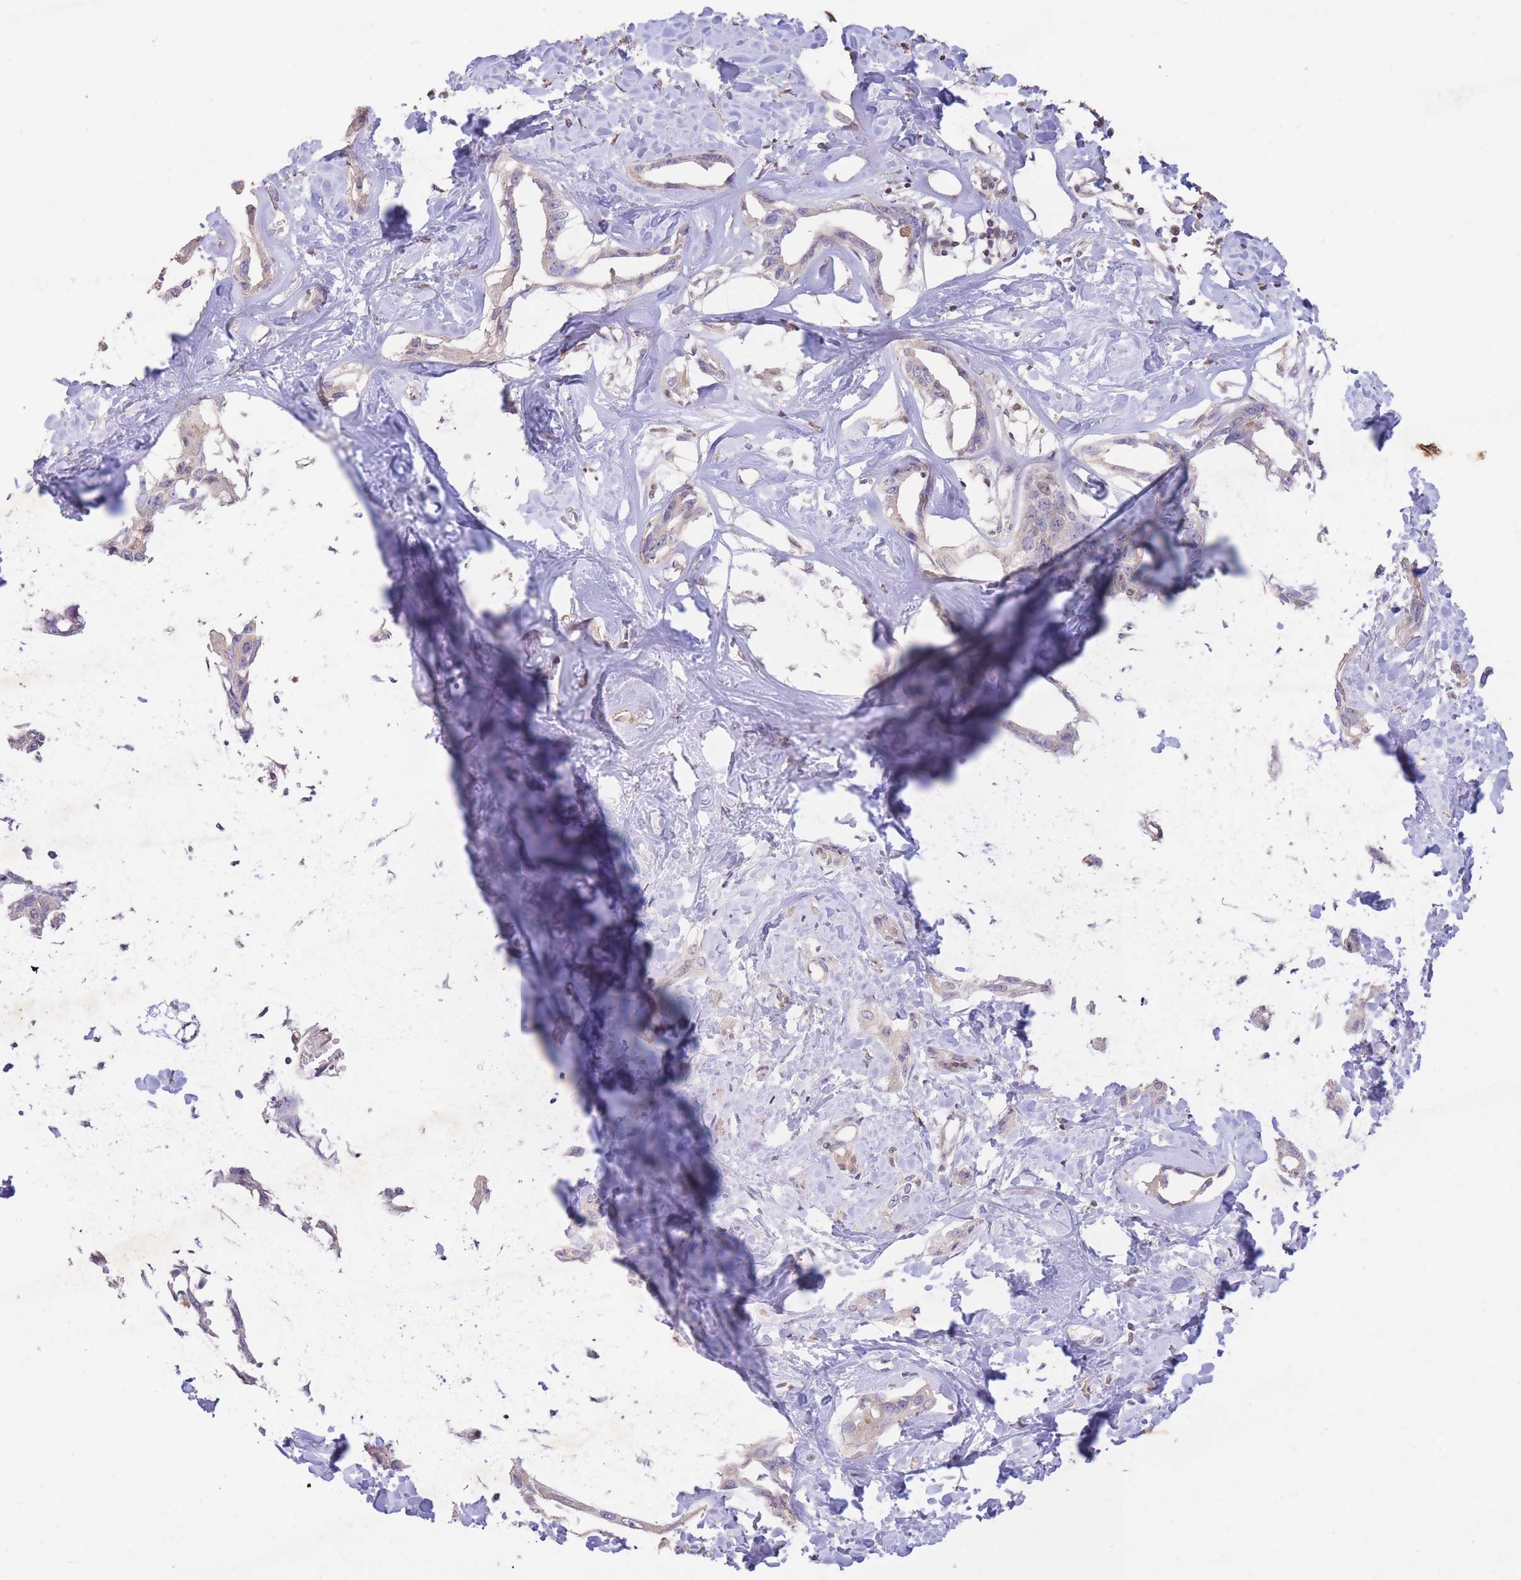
{"staining": {"intensity": "negative", "quantity": "none", "location": "none"}, "tissue": "liver cancer", "cell_type": "Tumor cells", "image_type": "cancer", "snomed": [{"axis": "morphology", "description": "Cholangiocarcinoma"}, {"axis": "topography", "description": "Liver"}], "caption": "Human liver cancer stained for a protein using IHC reveals no positivity in tumor cells.", "gene": "RGS14", "patient": {"sex": "male", "age": 59}}